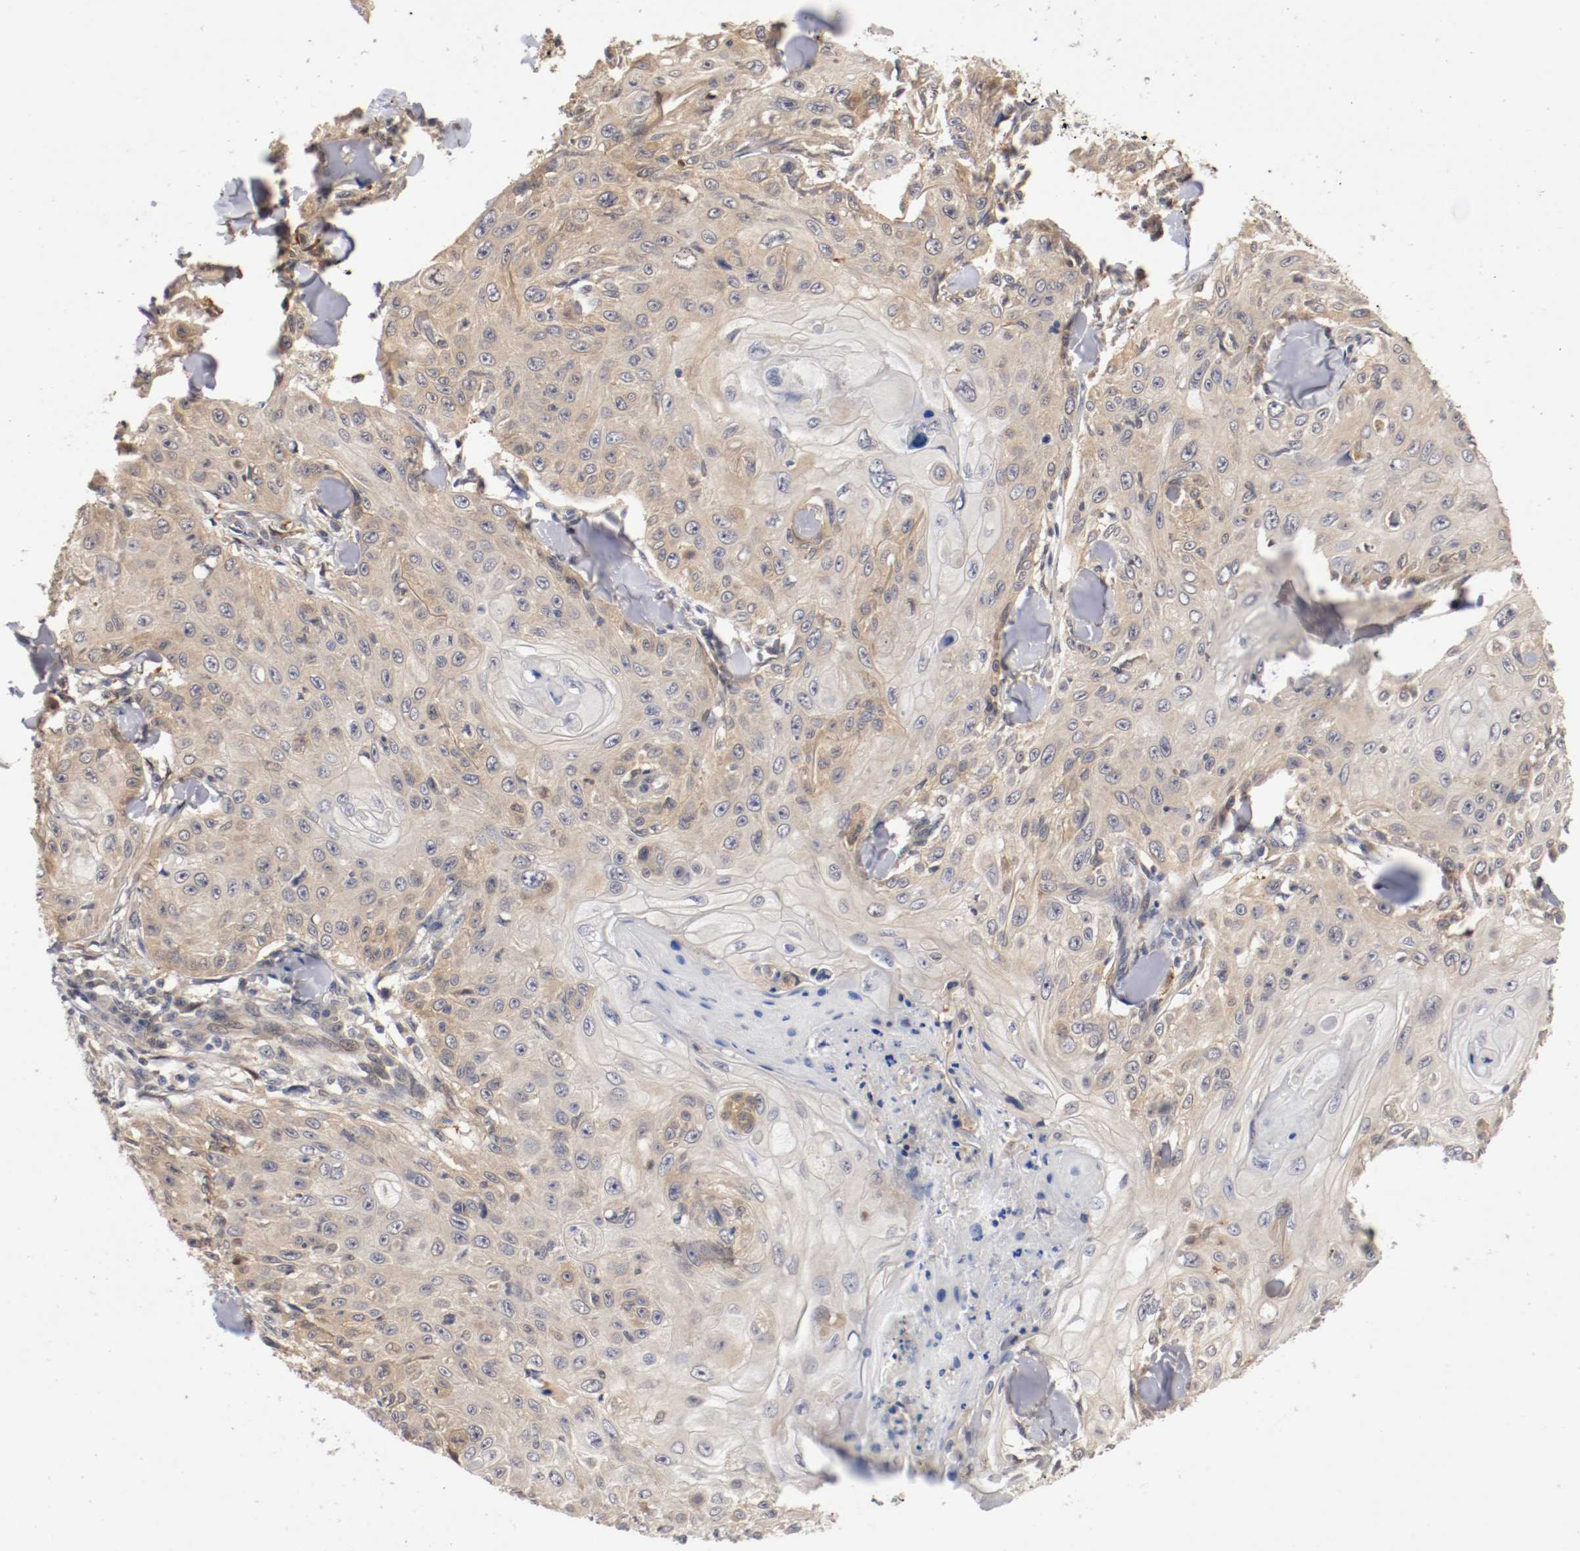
{"staining": {"intensity": "weak", "quantity": "25%-75%", "location": "cytoplasmic/membranous"}, "tissue": "skin cancer", "cell_type": "Tumor cells", "image_type": "cancer", "snomed": [{"axis": "morphology", "description": "Squamous cell carcinoma, NOS"}, {"axis": "topography", "description": "Skin"}], "caption": "Brown immunohistochemical staining in human skin squamous cell carcinoma displays weak cytoplasmic/membranous staining in approximately 25%-75% of tumor cells. The protein of interest is shown in brown color, while the nuclei are stained blue.", "gene": "RBM23", "patient": {"sex": "male", "age": 86}}